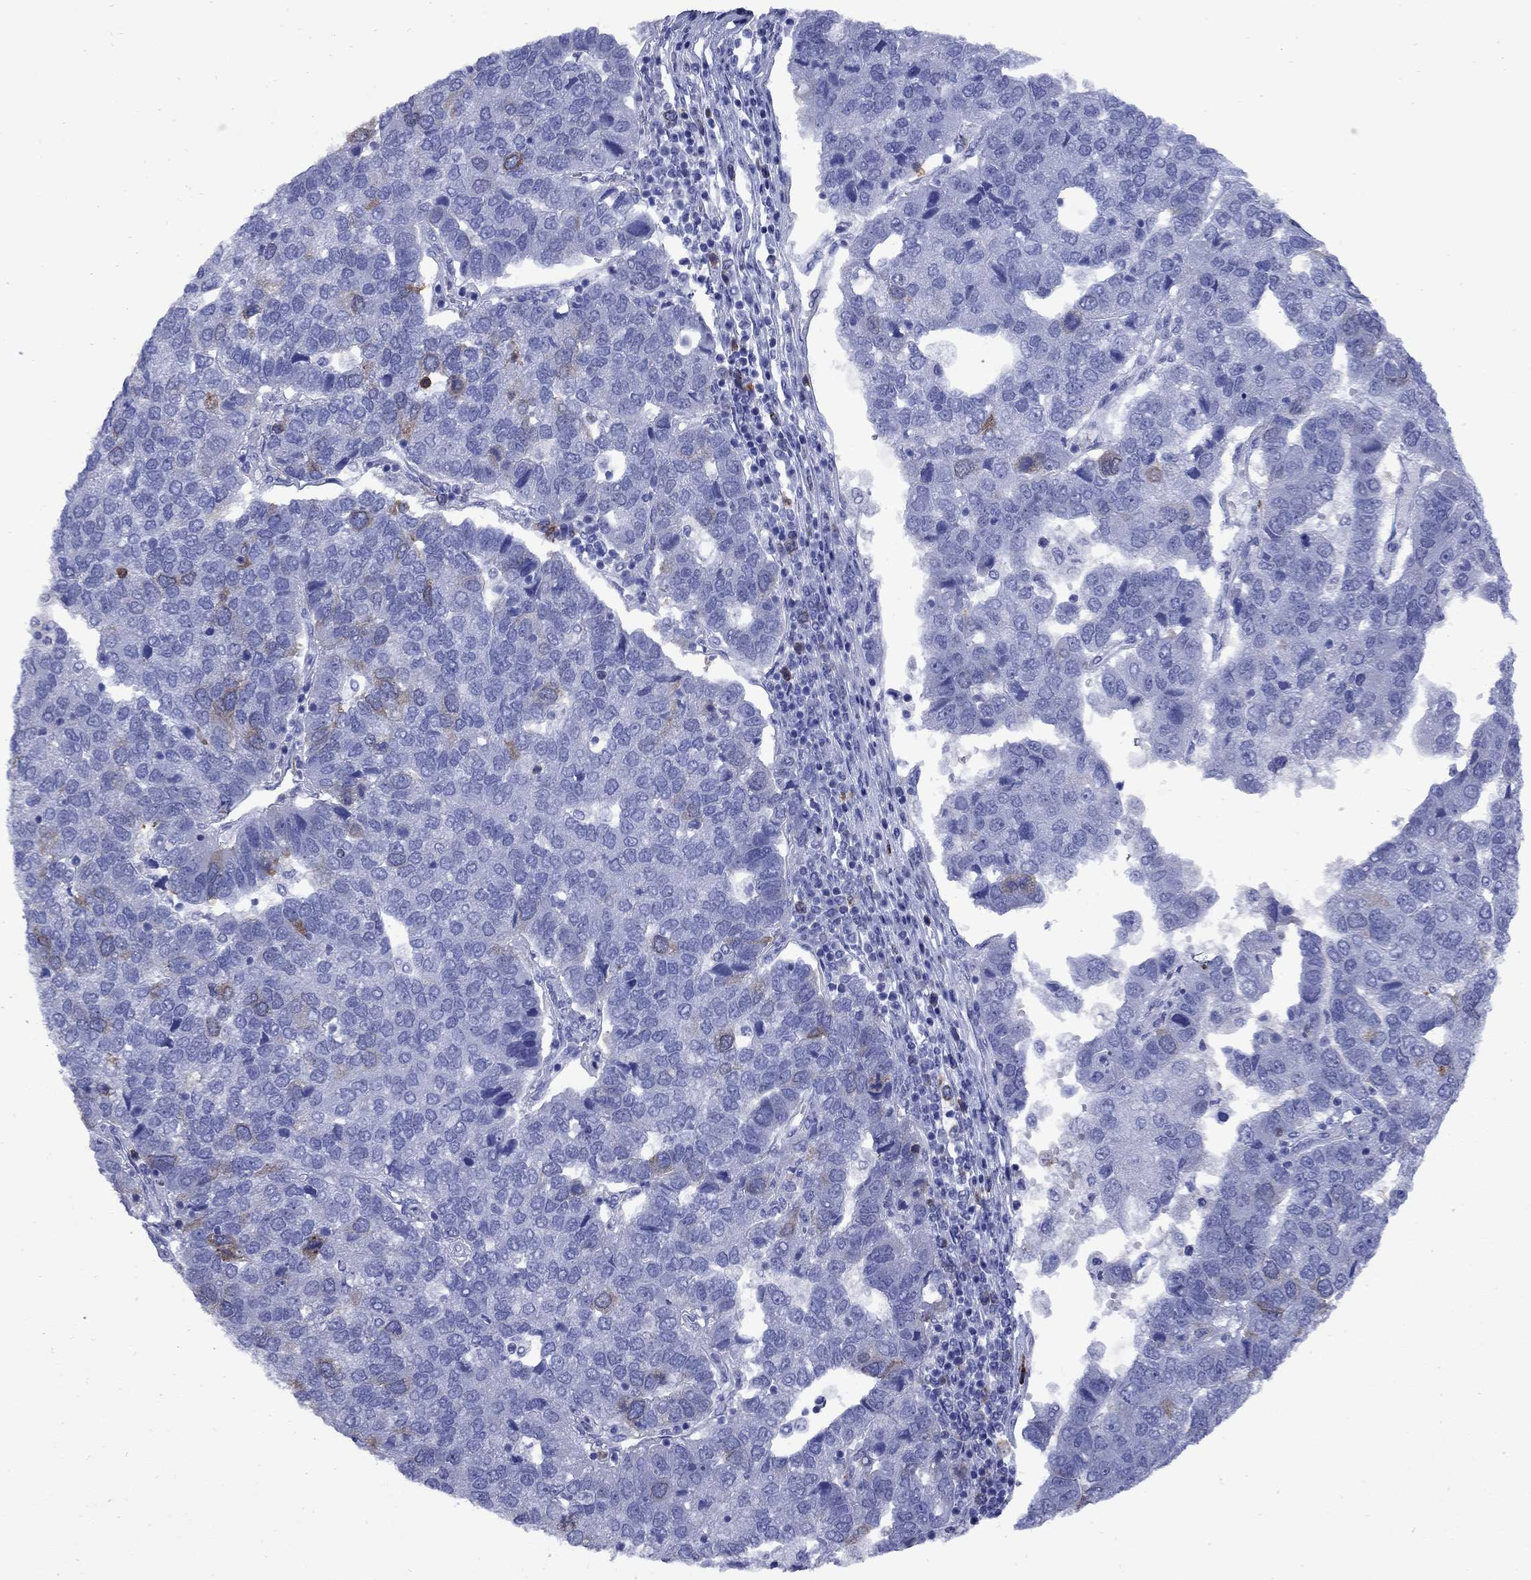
{"staining": {"intensity": "moderate", "quantity": "<25%", "location": "cytoplasmic/membranous"}, "tissue": "pancreatic cancer", "cell_type": "Tumor cells", "image_type": "cancer", "snomed": [{"axis": "morphology", "description": "Adenocarcinoma, NOS"}, {"axis": "topography", "description": "Pancreas"}], "caption": "Protein positivity by immunohistochemistry exhibits moderate cytoplasmic/membranous positivity in approximately <25% of tumor cells in pancreatic cancer (adenocarcinoma). The staining was performed using DAB (3,3'-diaminobenzidine), with brown indicating positive protein expression. Nuclei are stained blue with hematoxylin.", "gene": "TACC3", "patient": {"sex": "female", "age": 61}}